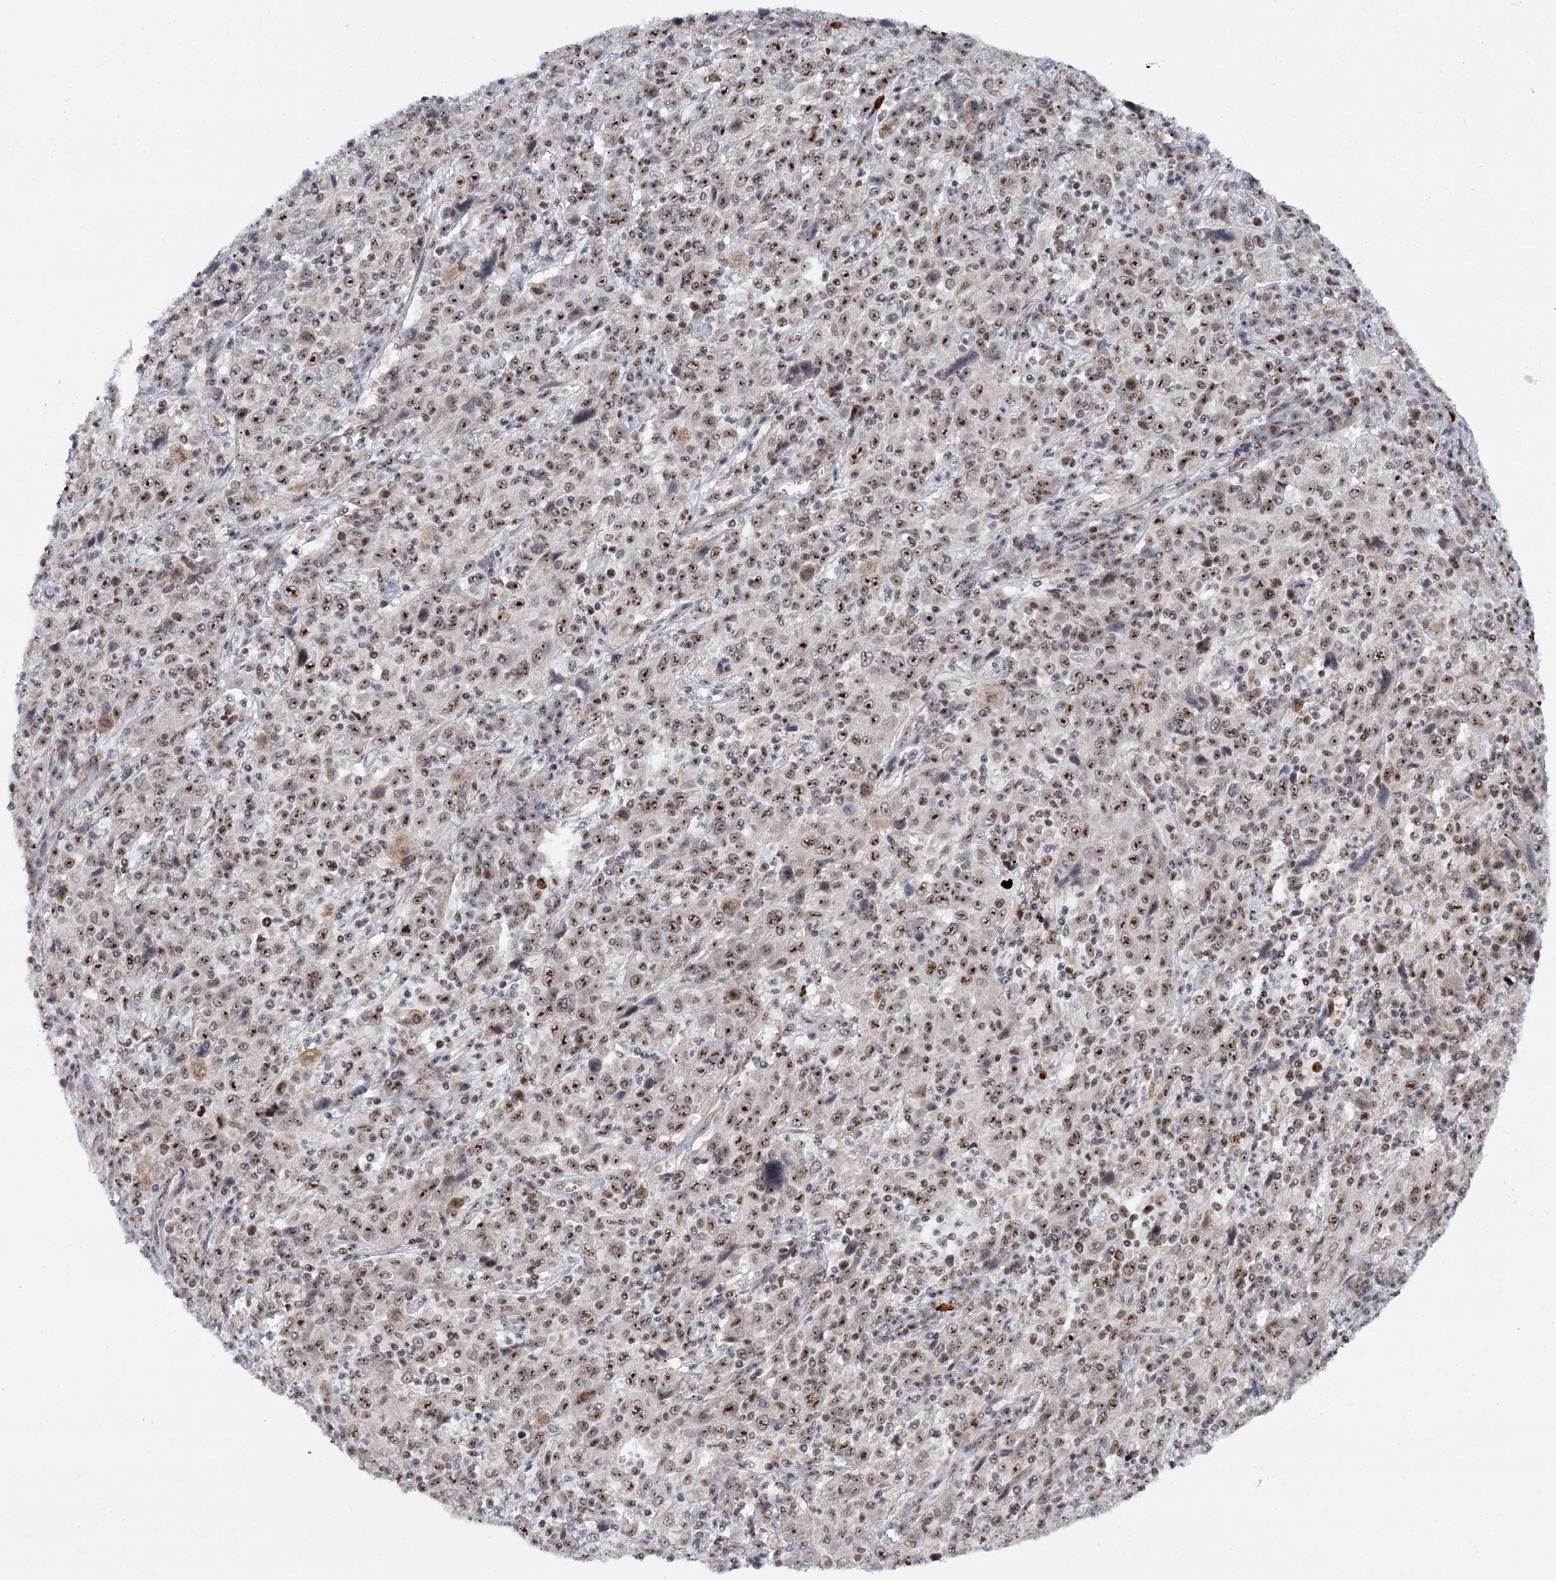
{"staining": {"intensity": "strong", "quantity": "25%-75%", "location": "nuclear"}, "tissue": "cervical cancer", "cell_type": "Tumor cells", "image_type": "cancer", "snomed": [{"axis": "morphology", "description": "Squamous cell carcinoma, NOS"}, {"axis": "topography", "description": "Cervix"}], "caption": "Human cervical cancer stained for a protein (brown) displays strong nuclear positive staining in about 25%-75% of tumor cells.", "gene": "BUD13", "patient": {"sex": "female", "age": 46}}